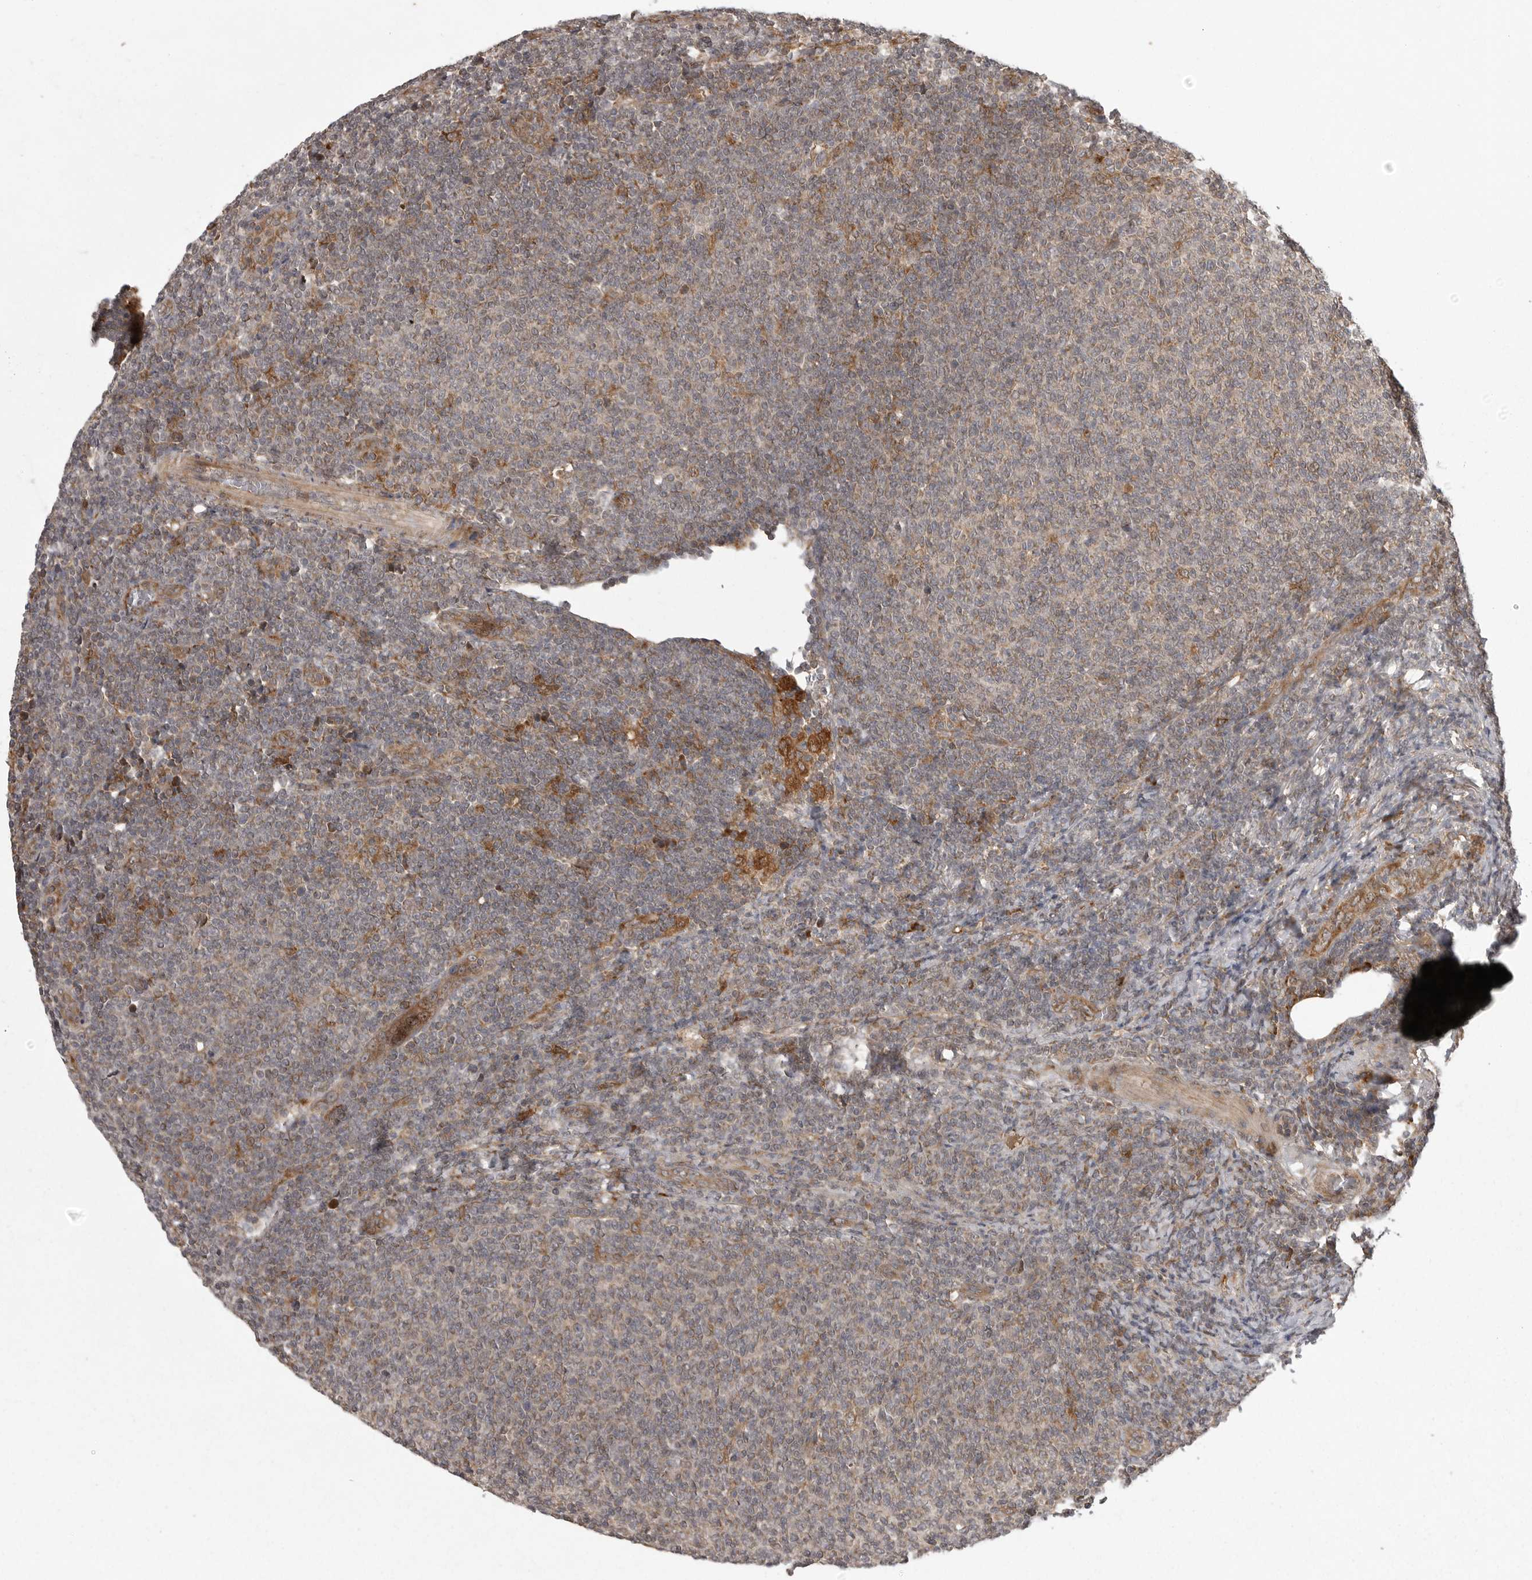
{"staining": {"intensity": "weak", "quantity": "<25%", "location": "cytoplasmic/membranous"}, "tissue": "lymphoma", "cell_type": "Tumor cells", "image_type": "cancer", "snomed": [{"axis": "morphology", "description": "Malignant lymphoma, non-Hodgkin's type, Low grade"}, {"axis": "topography", "description": "Lymph node"}], "caption": "Immunohistochemical staining of lymphoma shows no significant staining in tumor cells. (Stains: DAB immunohistochemistry (IHC) with hematoxylin counter stain, Microscopy: brightfield microscopy at high magnification).", "gene": "GPR31", "patient": {"sex": "male", "age": 66}}